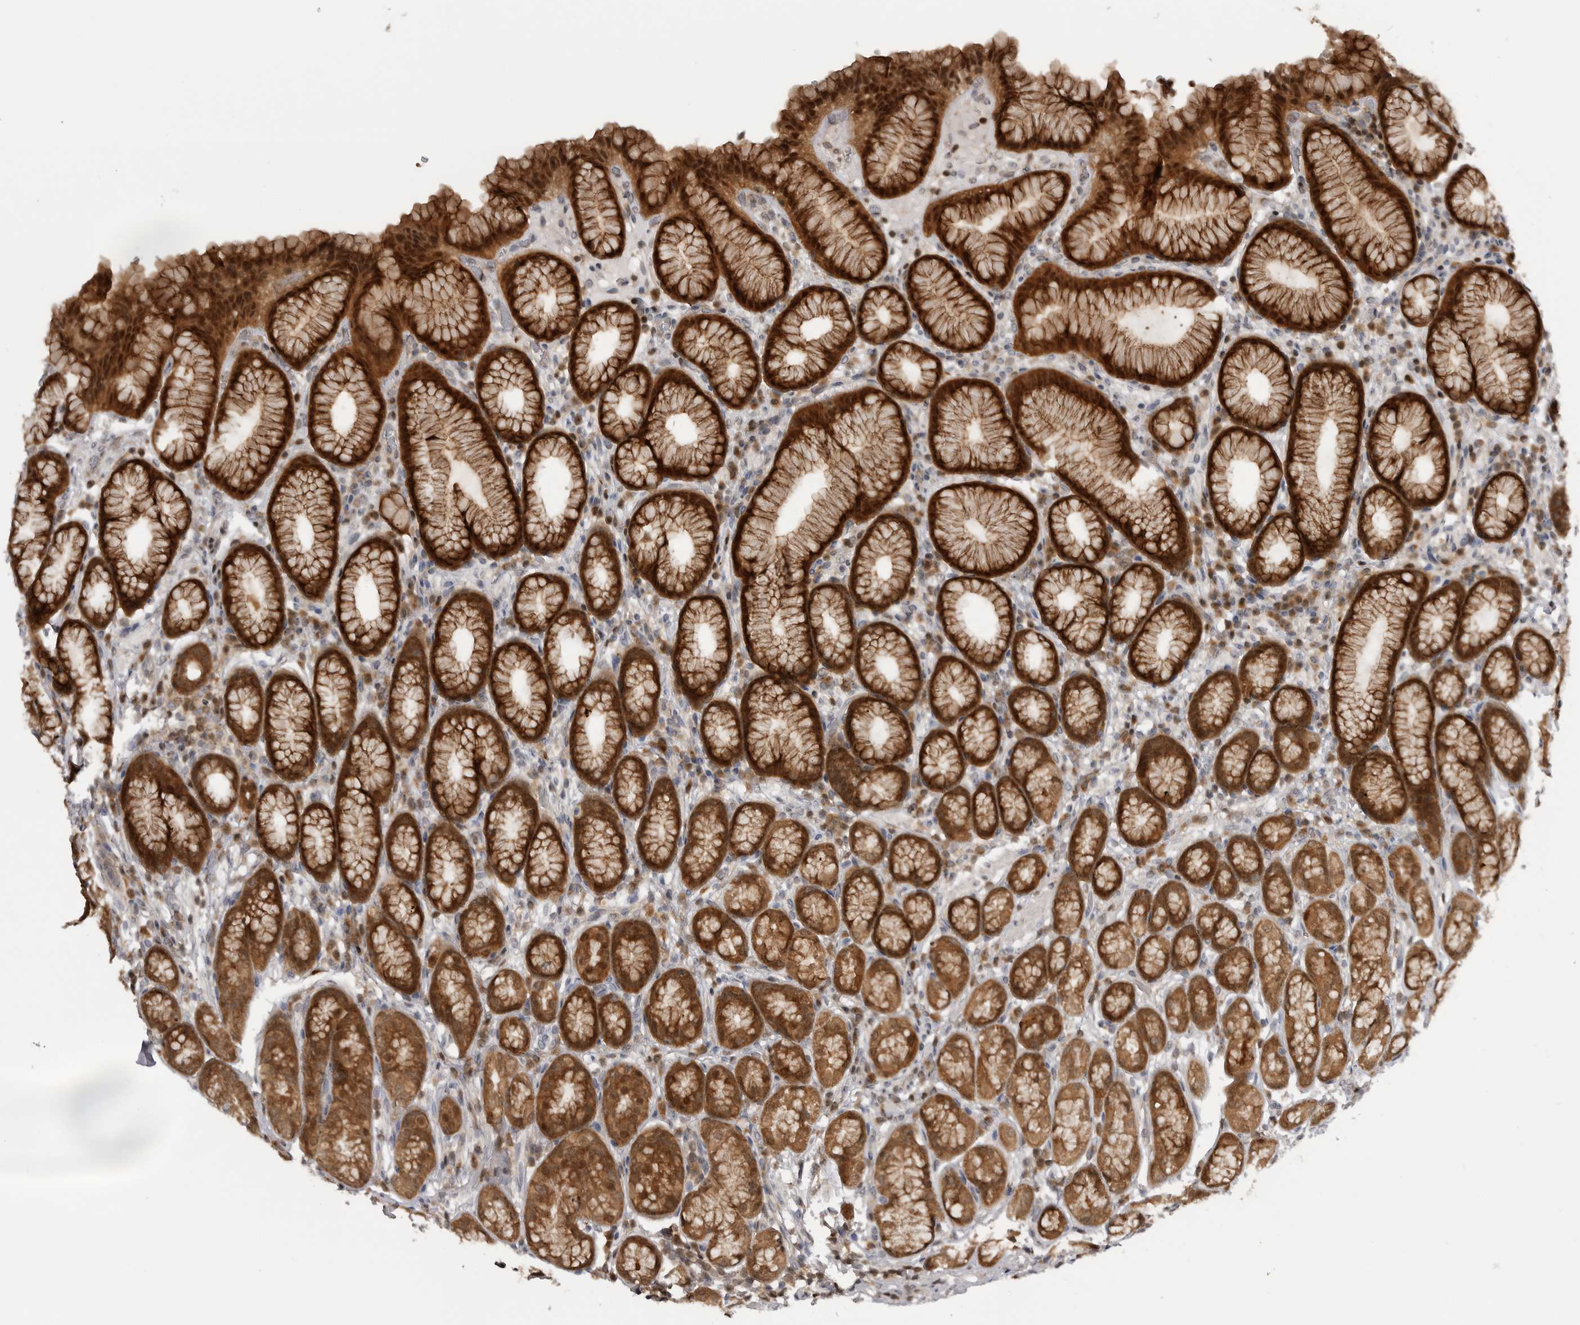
{"staining": {"intensity": "strong", "quantity": ">75%", "location": "cytoplasmic/membranous,nuclear"}, "tissue": "stomach", "cell_type": "Glandular cells", "image_type": "normal", "snomed": [{"axis": "morphology", "description": "Normal tissue, NOS"}, {"axis": "topography", "description": "Stomach"}], "caption": "A histopathology image showing strong cytoplasmic/membranous,nuclear expression in approximately >75% of glandular cells in benign stomach, as visualized by brown immunohistochemical staining.", "gene": "MAPK13", "patient": {"sex": "male", "age": 42}}